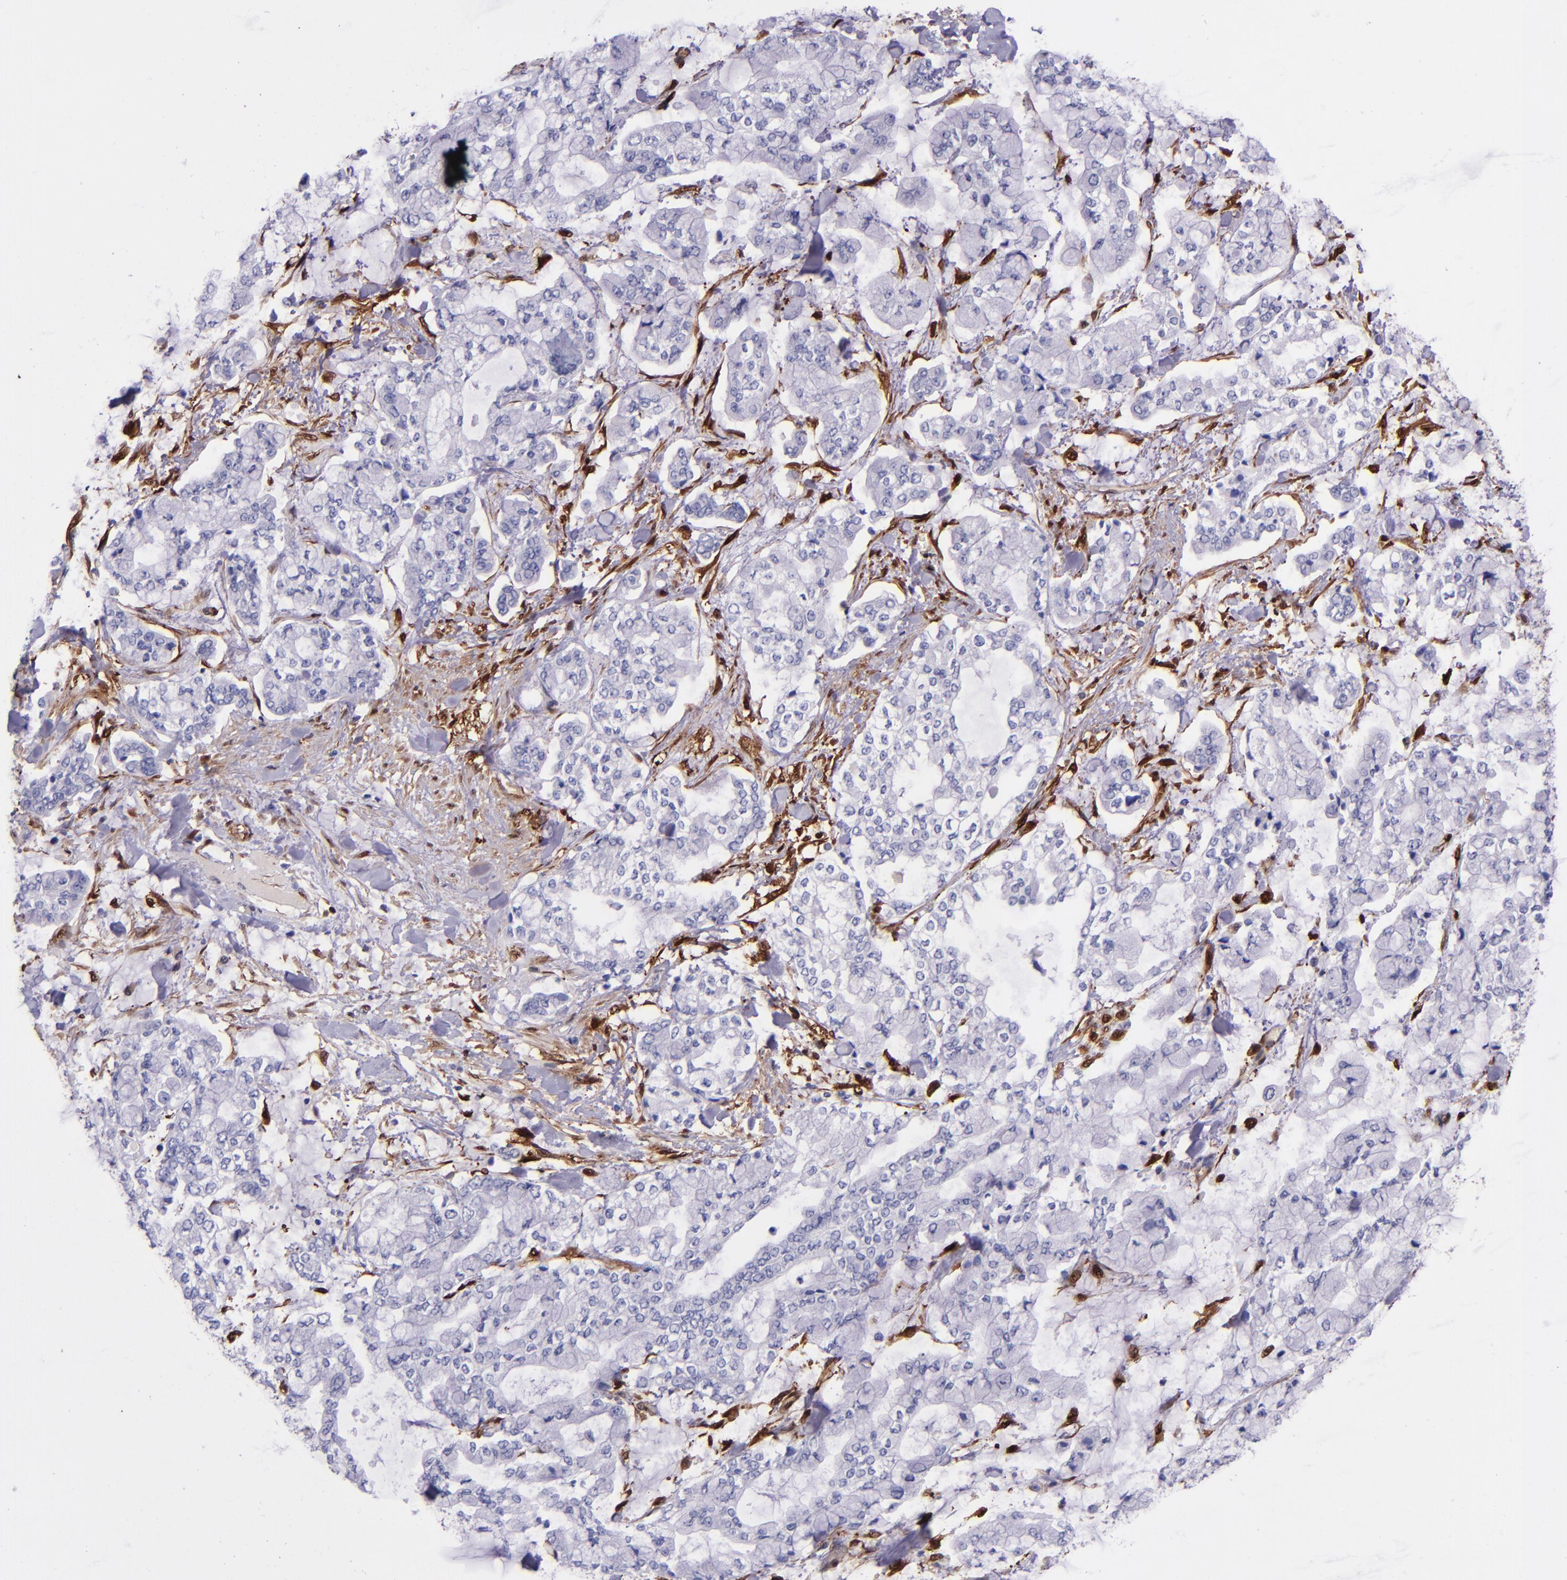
{"staining": {"intensity": "negative", "quantity": "none", "location": "none"}, "tissue": "stomach cancer", "cell_type": "Tumor cells", "image_type": "cancer", "snomed": [{"axis": "morphology", "description": "Normal tissue, NOS"}, {"axis": "morphology", "description": "Adenocarcinoma, NOS"}, {"axis": "topography", "description": "Stomach, upper"}, {"axis": "topography", "description": "Stomach"}], "caption": "A histopathology image of human stomach cancer (adenocarcinoma) is negative for staining in tumor cells. (DAB (3,3'-diaminobenzidine) immunohistochemistry (IHC), high magnification).", "gene": "LGALS1", "patient": {"sex": "male", "age": 76}}